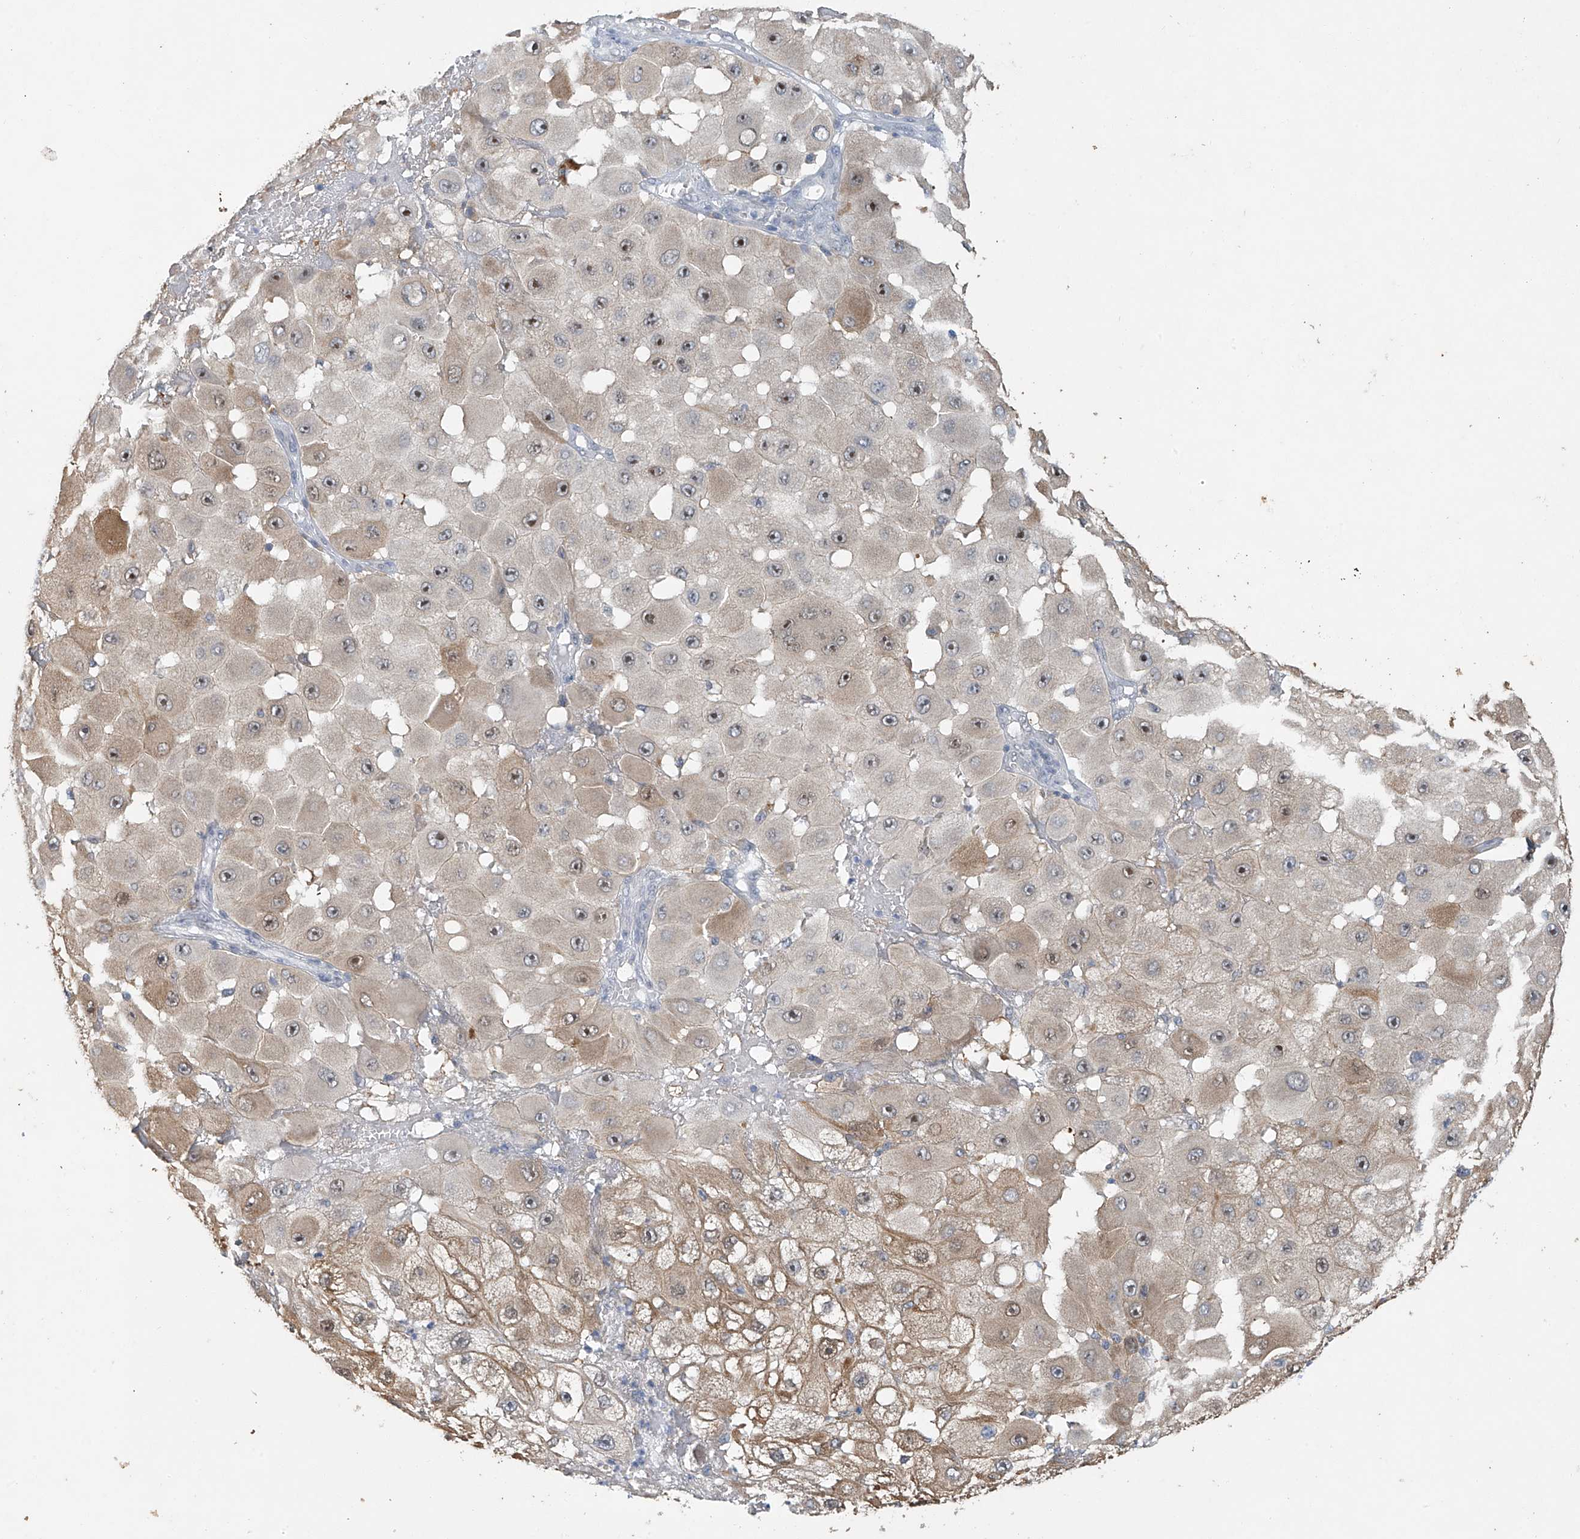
{"staining": {"intensity": "weak", "quantity": "25%-75%", "location": "cytoplasmic/membranous,nuclear"}, "tissue": "melanoma", "cell_type": "Tumor cells", "image_type": "cancer", "snomed": [{"axis": "morphology", "description": "Malignant melanoma, NOS"}, {"axis": "topography", "description": "Skin"}], "caption": "Protein expression analysis of malignant melanoma demonstrates weak cytoplasmic/membranous and nuclear expression in approximately 25%-75% of tumor cells.", "gene": "TAF8", "patient": {"sex": "female", "age": 81}}